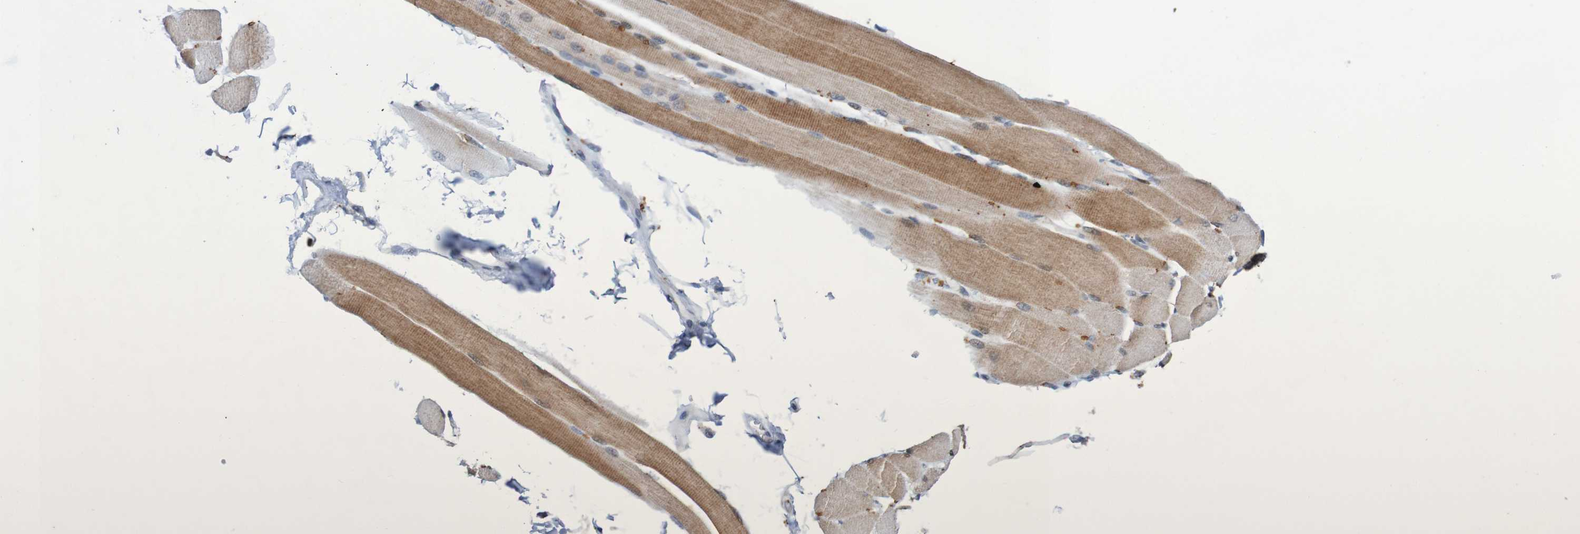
{"staining": {"intensity": "moderate", "quantity": ">75%", "location": "cytoplasmic/membranous"}, "tissue": "skeletal muscle", "cell_type": "Myocytes", "image_type": "normal", "snomed": [{"axis": "morphology", "description": "Normal tissue, NOS"}, {"axis": "topography", "description": "Skeletal muscle"}, {"axis": "topography", "description": "Peripheral nerve tissue"}], "caption": "IHC photomicrograph of benign skeletal muscle stained for a protein (brown), which reveals medium levels of moderate cytoplasmic/membranous expression in about >75% of myocytes.", "gene": "FBP1", "patient": {"sex": "female", "age": 84}}